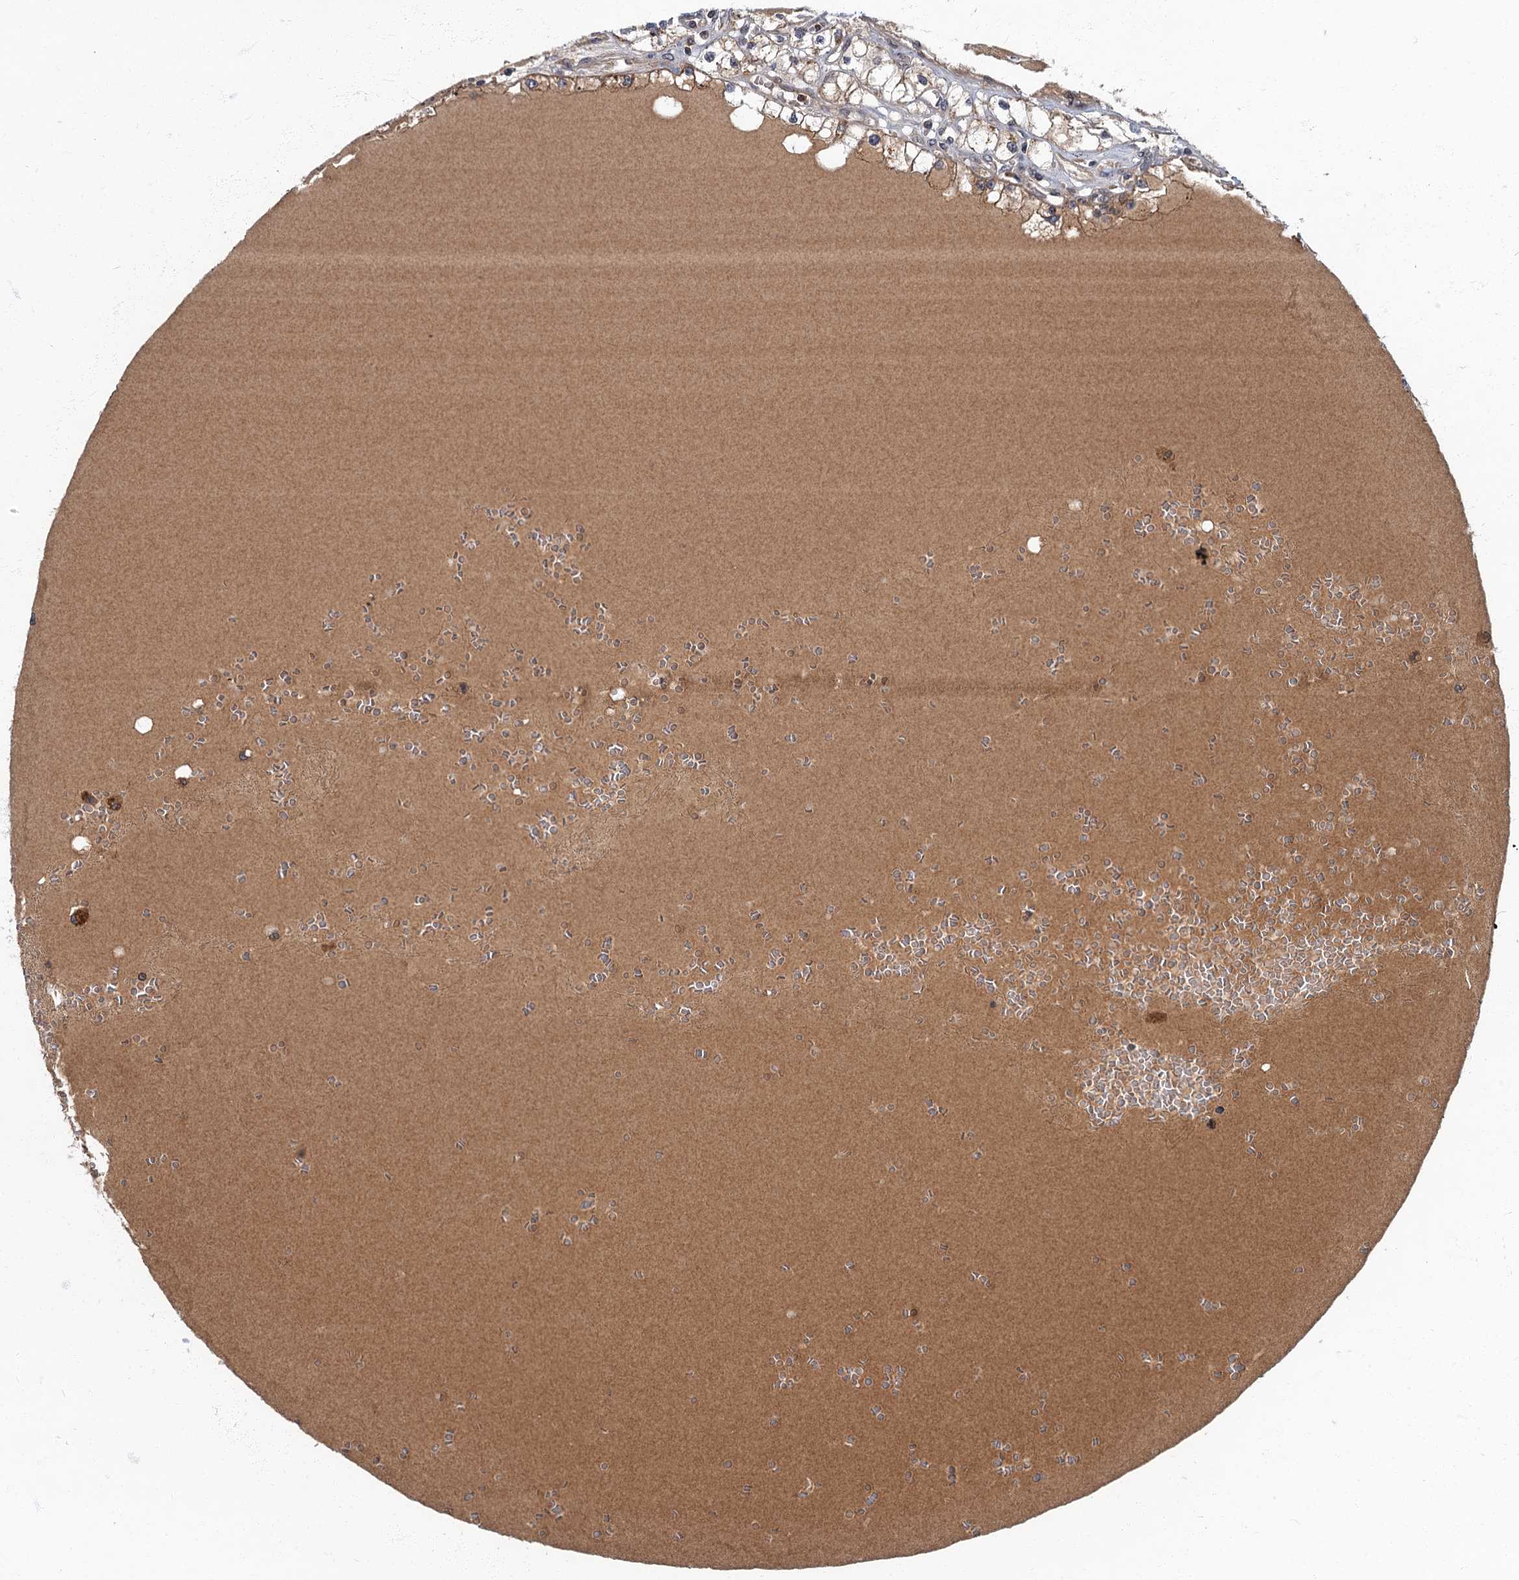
{"staining": {"intensity": "moderate", "quantity": "25%-75%", "location": "cytoplasmic/membranous"}, "tissue": "renal cancer", "cell_type": "Tumor cells", "image_type": "cancer", "snomed": [{"axis": "morphology", "description": "Adenocarcinoma, NOS"}, {"axis": "topography", "description": "Kidney"}], "caption": "Protein staining exhibits moderate cytoplasmic/membranous expression in about 25%-75% of tumor cells in adenocarcinoma (renal).", "gene": "SLC11A2", "patient": {"sex": "male", "age": 56}}